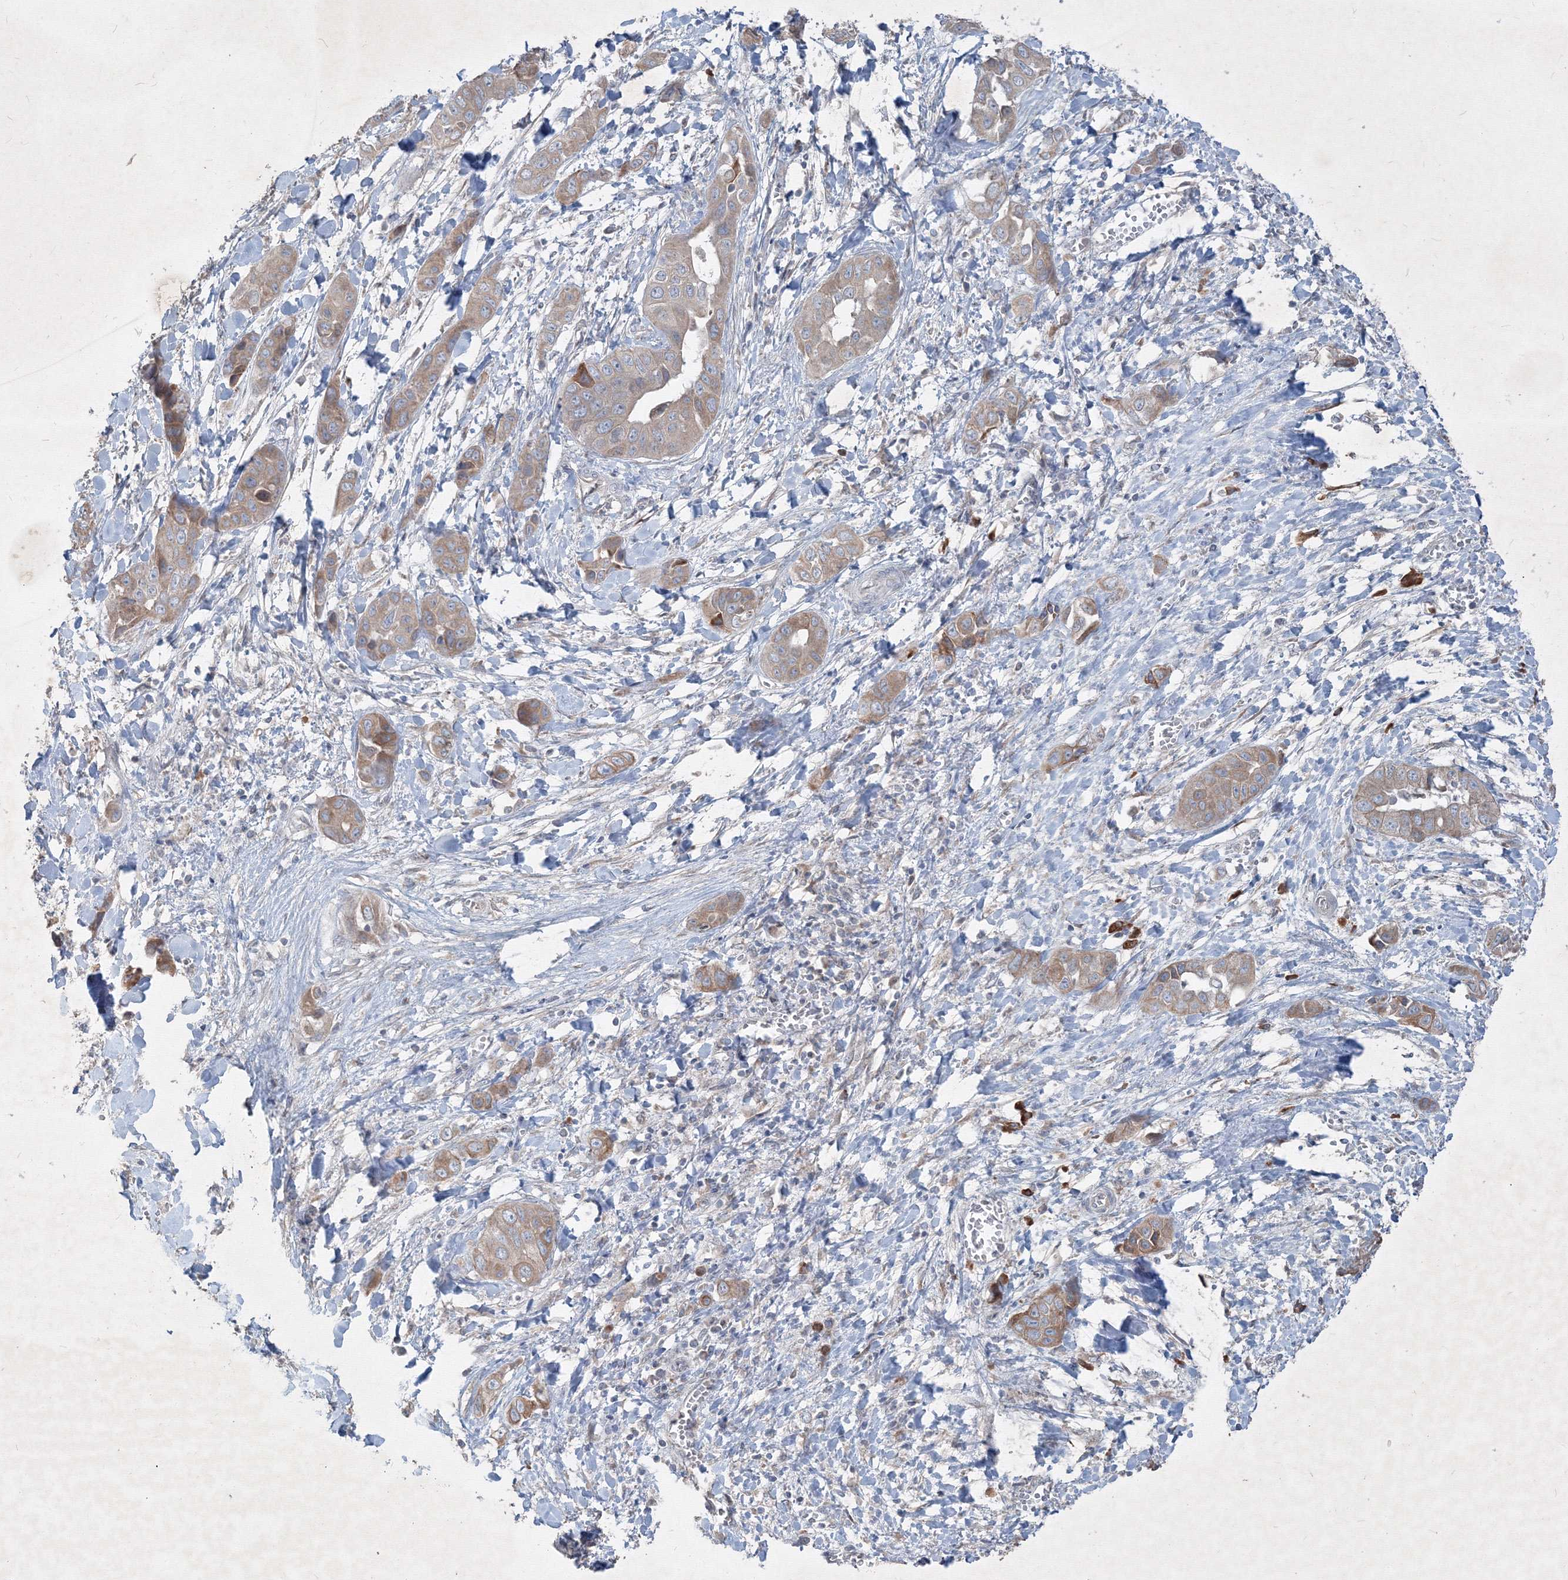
{"staining": {"intensity": "weak", "quantity": ">75%", "location": "cytoplasmic/membranous"}, "tissue": "liver cancer", "cell_type": "Tumor cells", "image_type": "cancer", "snomed": [{"axis": "morphology", "description": "Cholangiocarcinoma"}, {"axis": "topography", "description": "Liver"}], "caption": "An image showing weak cytoplasmic/membranous staining in about >75% of tumor cells in liver cancer (cholangiocarcinoma), as visualized by brown immunohistochemical staining.", "gene": "IFNAR1", "patient": {"sex": "female", "age": 52}}